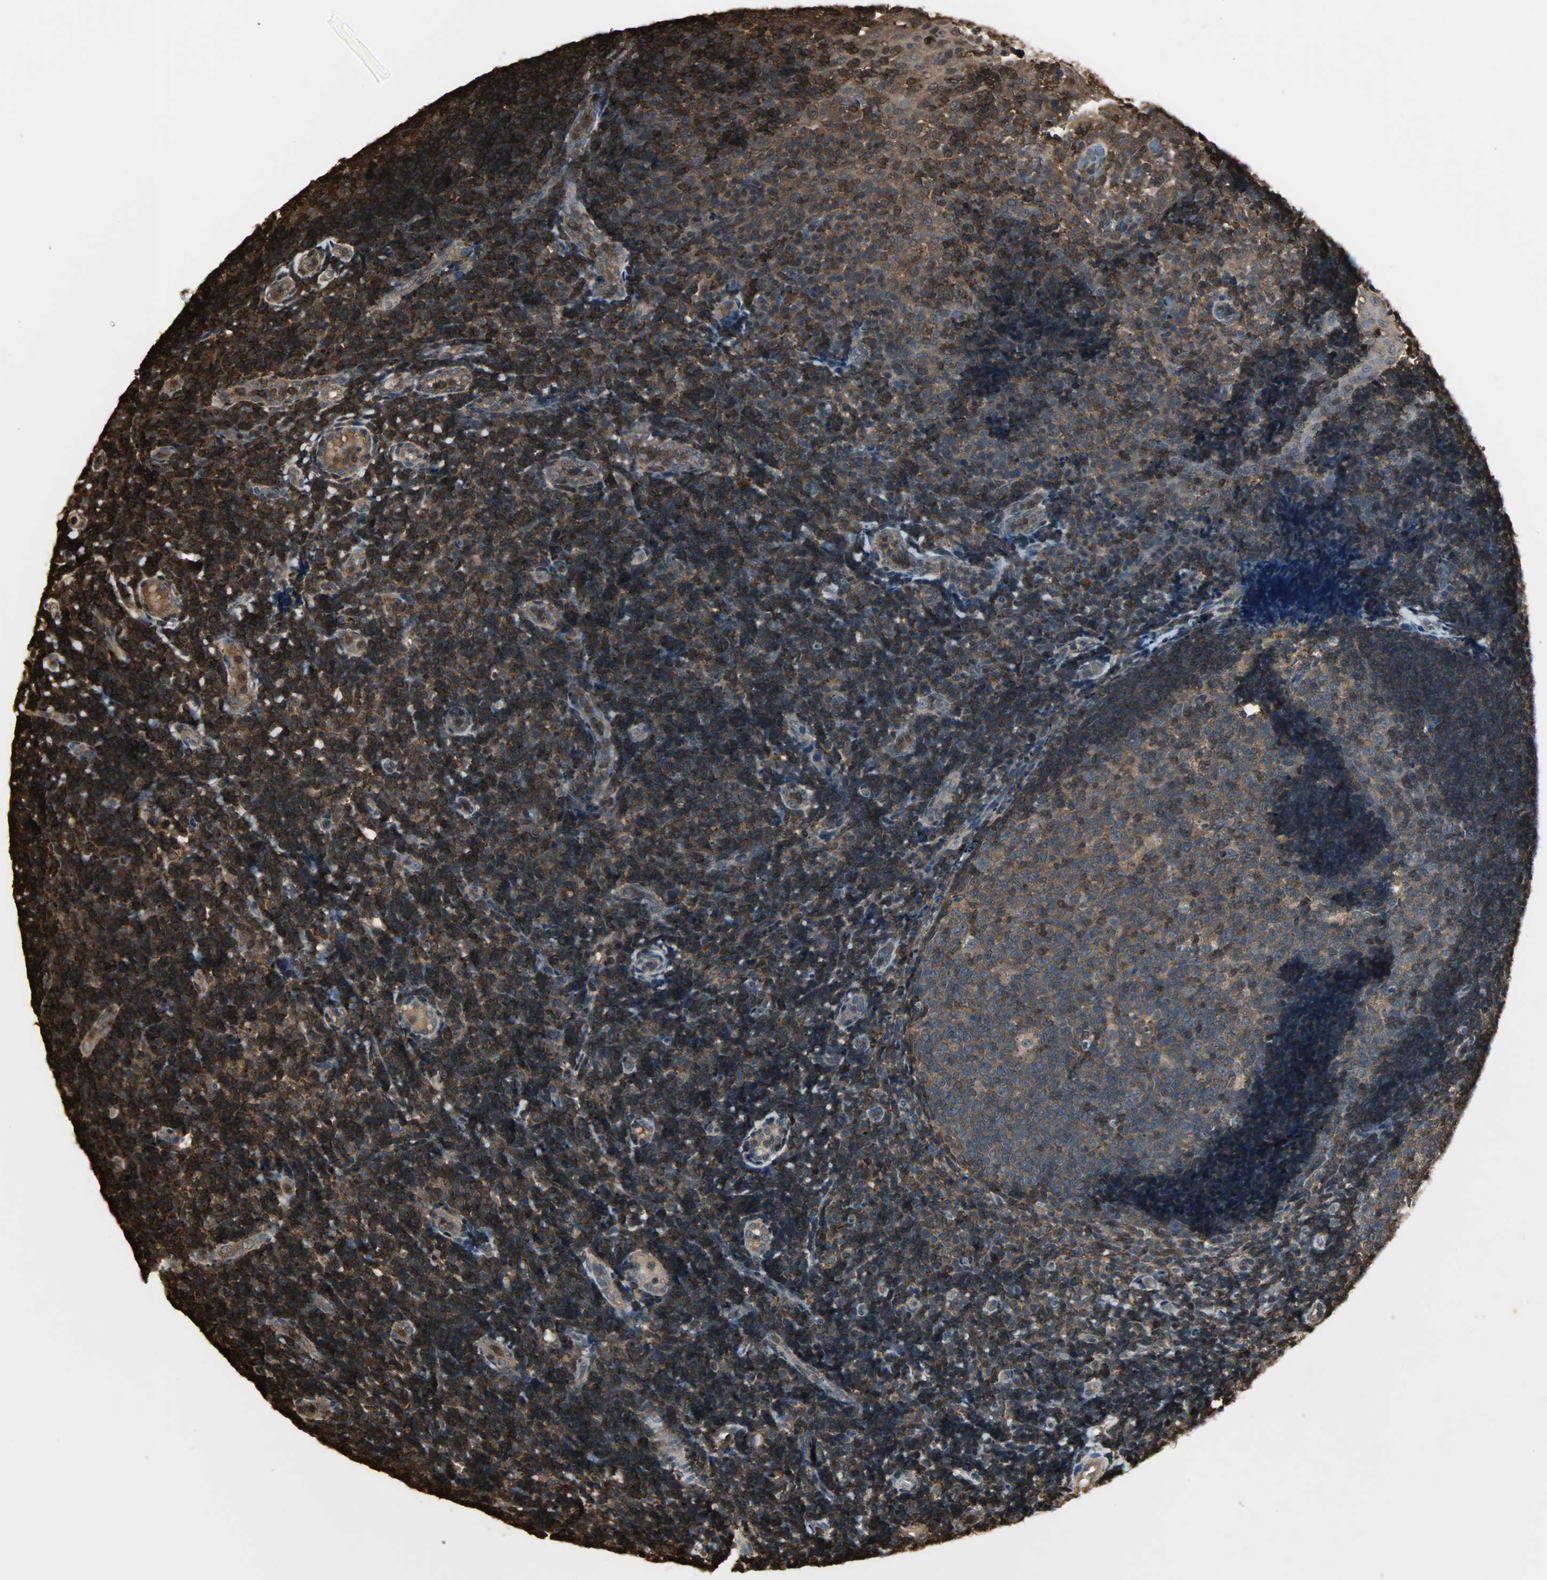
{"staining": {"intensity": "strong", "quantity": ">75%", "location": "cytoplasmic/membranous"}, "tissue": "tonsil", "cell_type": "Germinal center cells", "image_type": "normal", "snomed": [{"axis": "morphology", "description": "Normal tissue, NOS"}, {"axis": "topography", "description": "Tonsil"}], "caption": "High-magnification brightfield microscopy of unremarkable tonsil stained with DAB (3,3'-diaminobenzidine) (brown) and counterstained with hematoxylin (blue). germinal center cells exhibit strong cytoplasmic/membranous expression is seen in approximately>75% of cells. (DAB IHC, brown staining for protein, blue staining for nuclei).", "gene": "YWHAZ", "patient": {"sex": "female", "age": 40}}